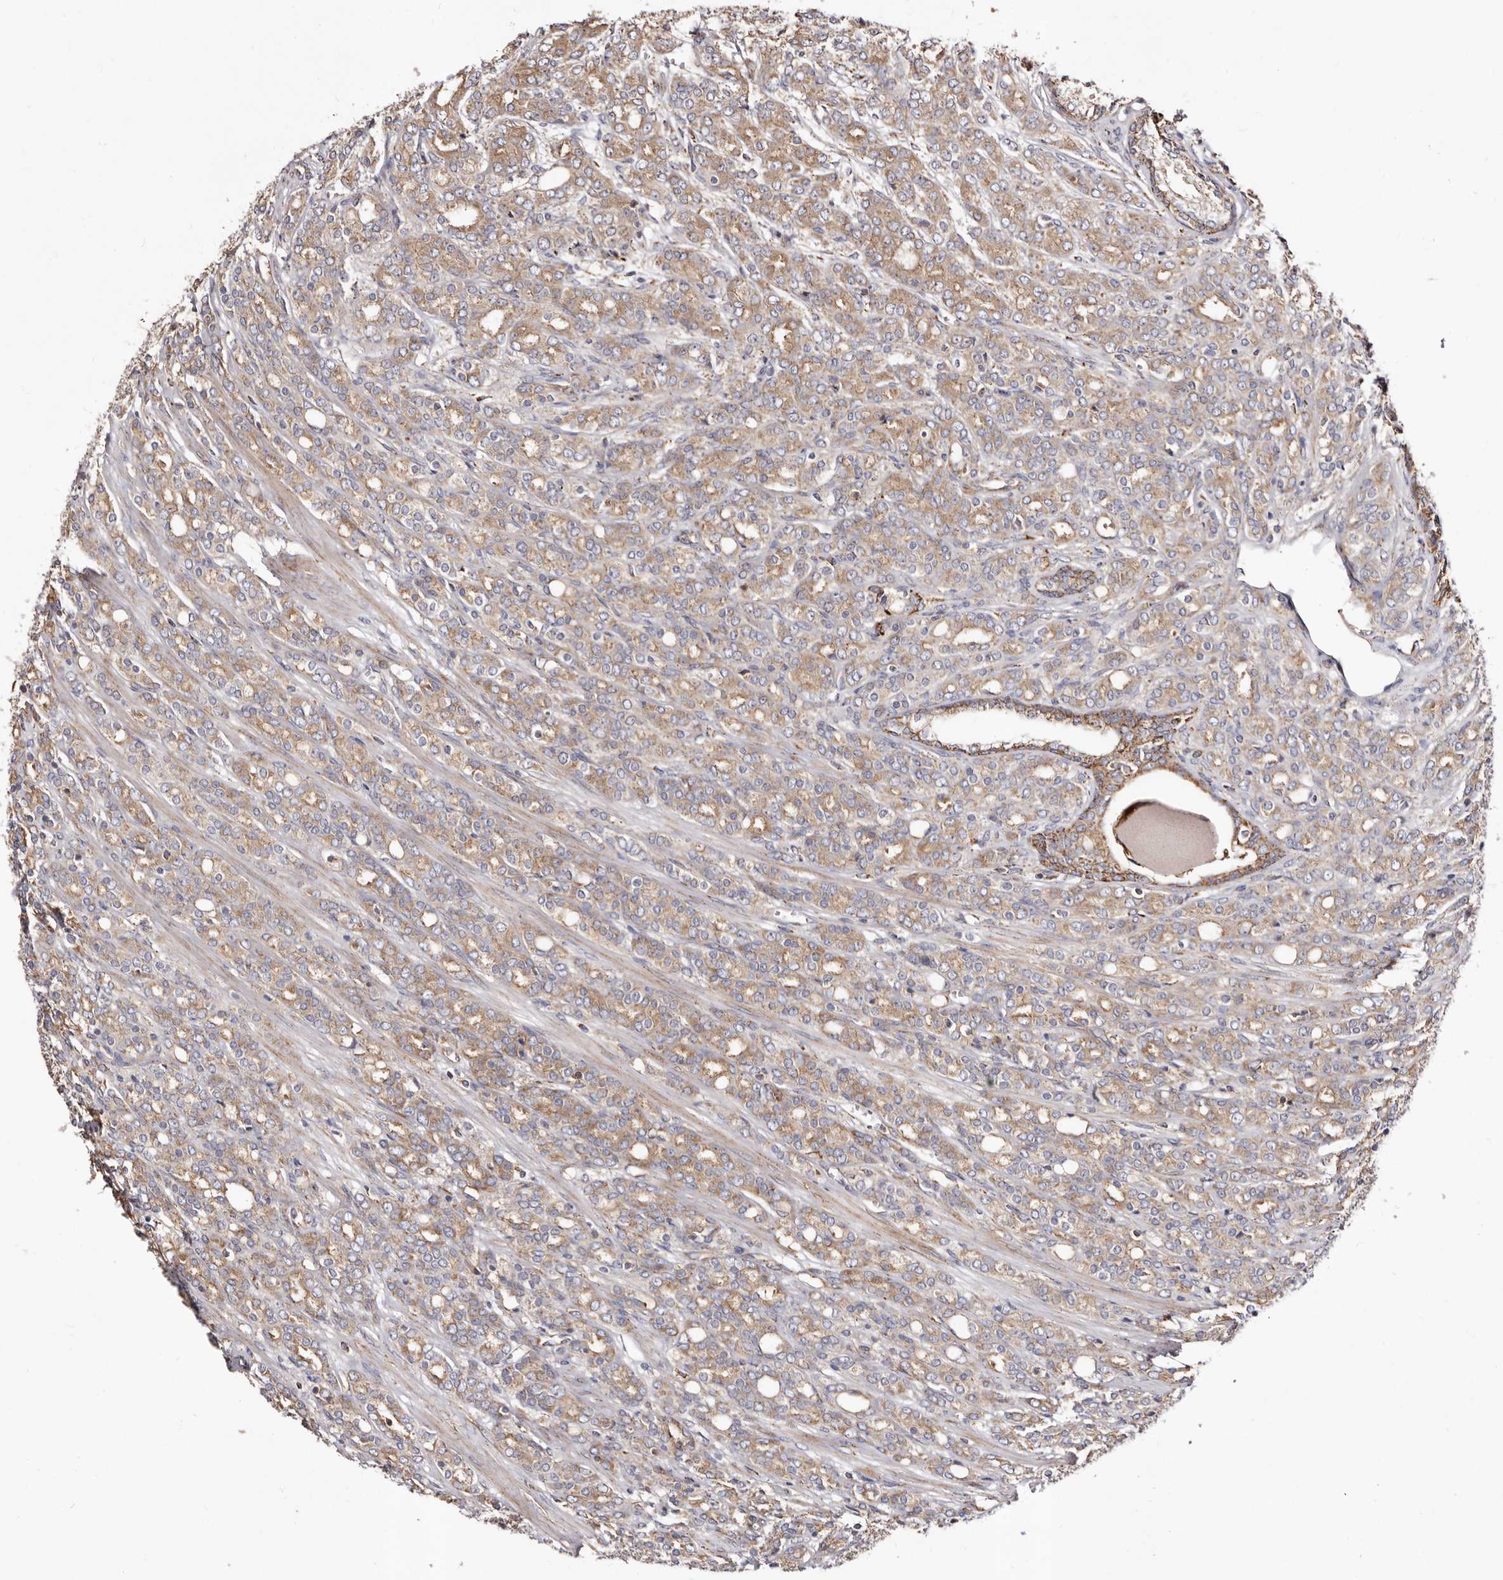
{"staining": {"intensity": "moderate", "quantity": ">75%", "location": "cytoplasmic/membranous"}, "tissue": "prostate cancer", "cell_type": "Tumor cells", "image_type": "cancer", "snomed": [{"axis": "morphology", "description": "Adenocarcinoma, High grade"}, {"axis": "topography", "description": "Prostate"}], "caption": "Tumor cells demonstrate moderate cytoplasmic/membranous staining in approximately >75% of cells in prostate cancer (adenocarcinoma (high-grade)).", "gene": "LUZP1", "patient": {"sex": "male", "age": 62}}